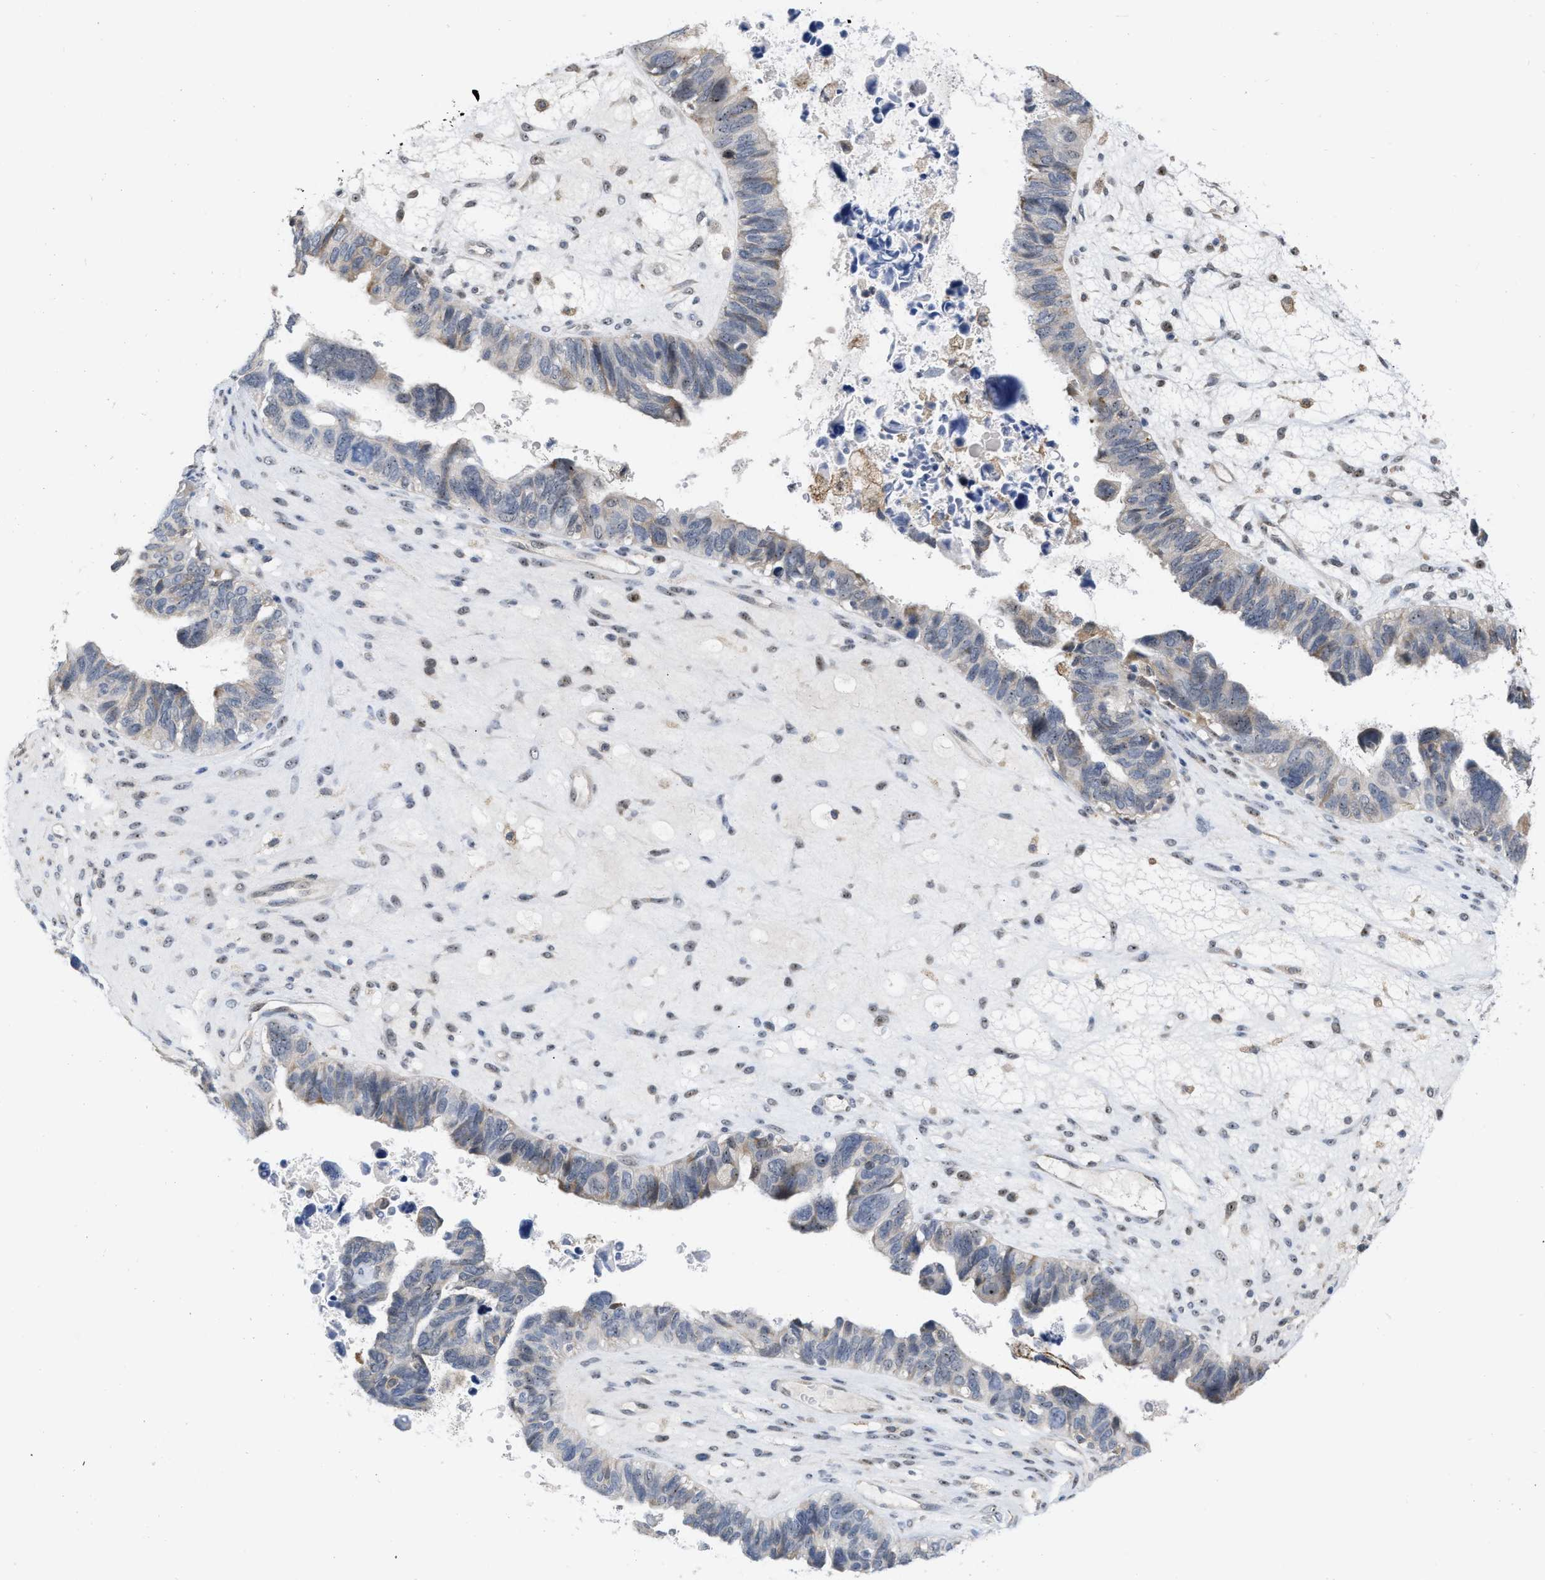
{"staining": {"intensity": "negative", "quantity": "none", "location": "none"}, "tissue": "ovarian cancer", "cell_type": "Tumor cells", "image_type": "cancer", "snomed": [{"axis": "morphology", "description": "Cystadenocarcinoma, serous, NOS"}, {"axis": "topography", "description": "Ovary"}], "caption": "Serous cystadenocarcinoma (ovarian) stained for a protein using IHC demonstrates no staining tumor cells.", "gene": "ELAC2", "patient": {"sex": "female", "age": 79}}